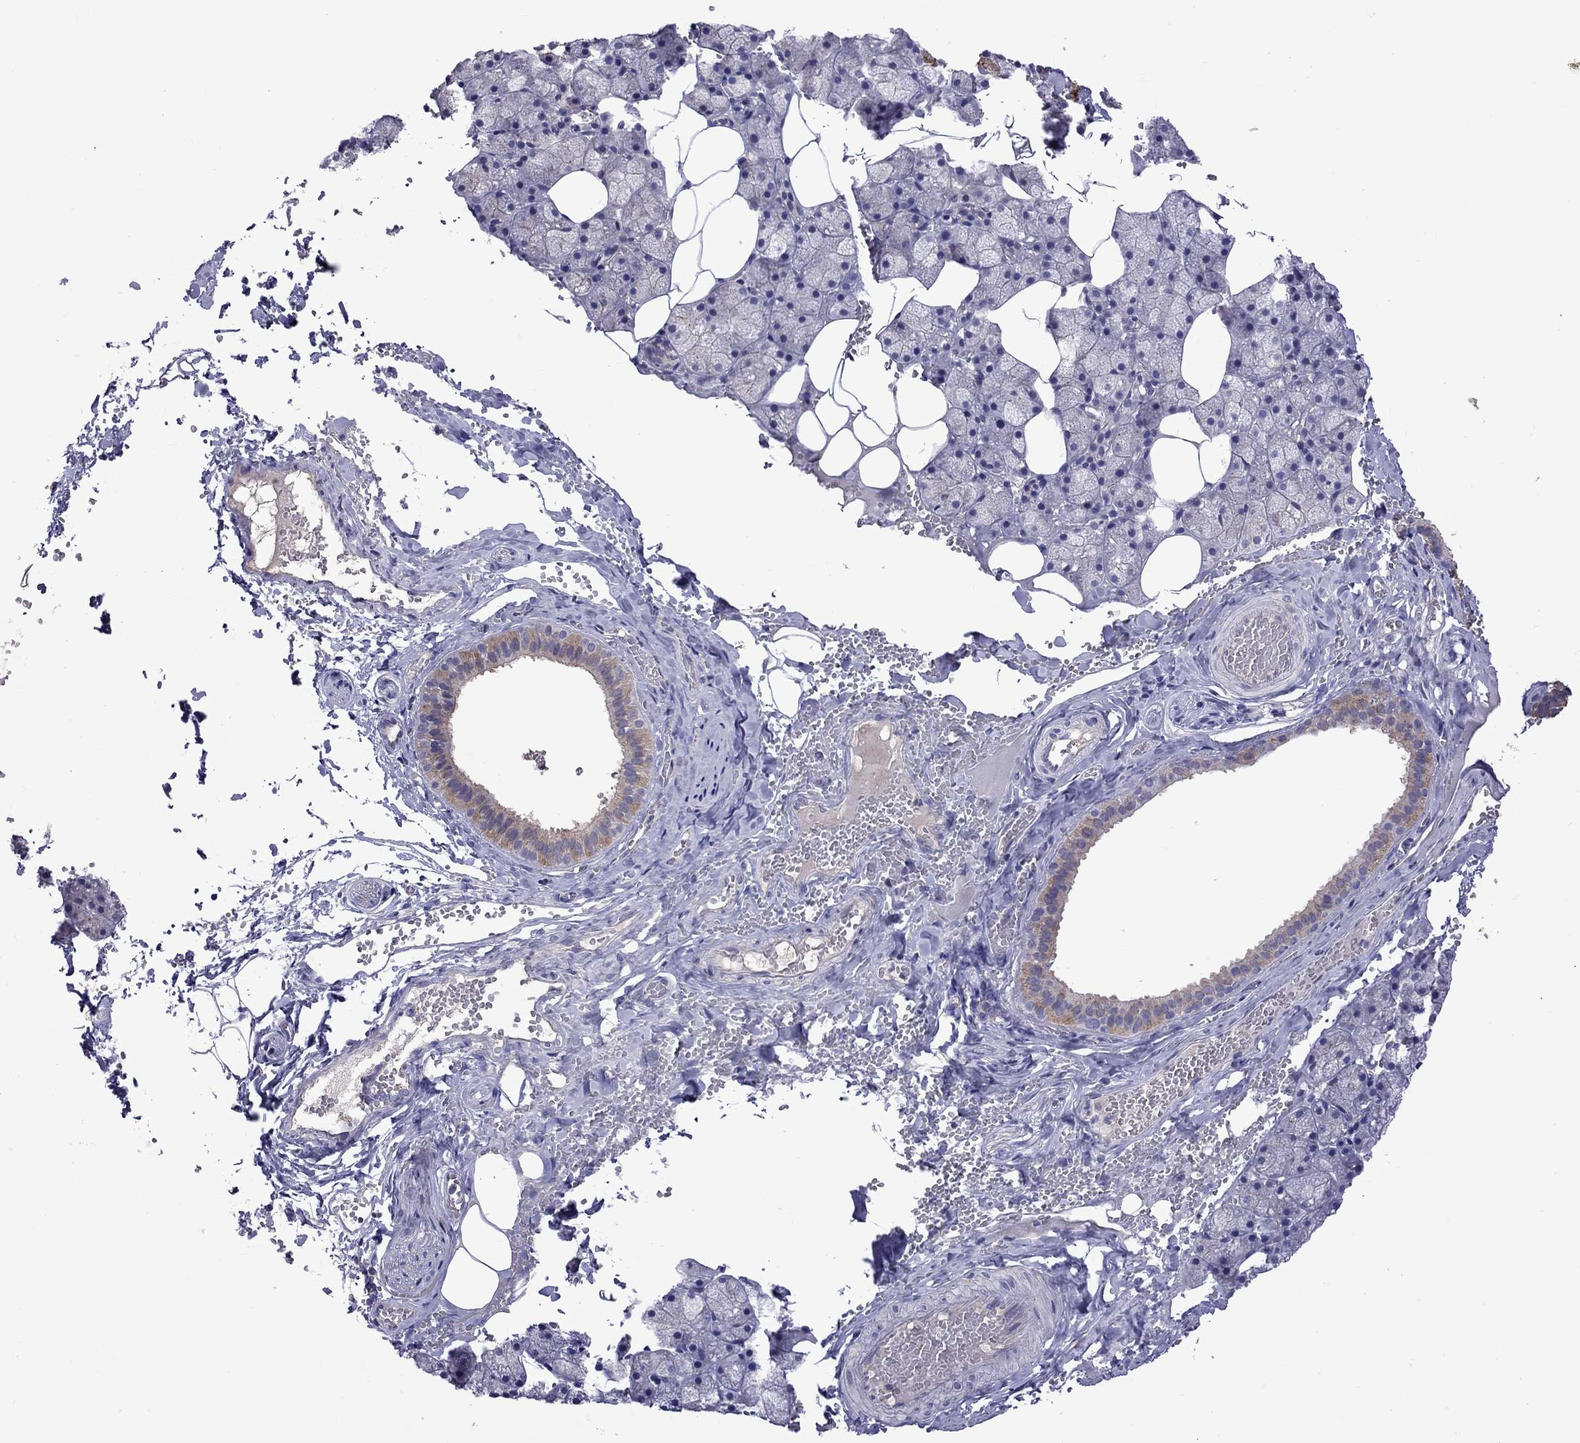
{"staining": {"intensity": "strong", "quantity": "<25%", "location": "cytoplasmic/membranous"}, "tissue": "salivary gland", "cell_type": "Glandular cells", "image_type": "normal", "snomed": [{"axis": "morphology", "description": "Normal tissue, NOS"}, {"axis": "topography", "description": "Salivary gland"}], "caption": "Immunohistochemical staining of benign salivary gland reveals <25% levels of strong cytoplasmic/membranous protein staining in about <25% of glandular cells.", "gene": "RTP5", "patient": {"sex": "male", "age": 38}}